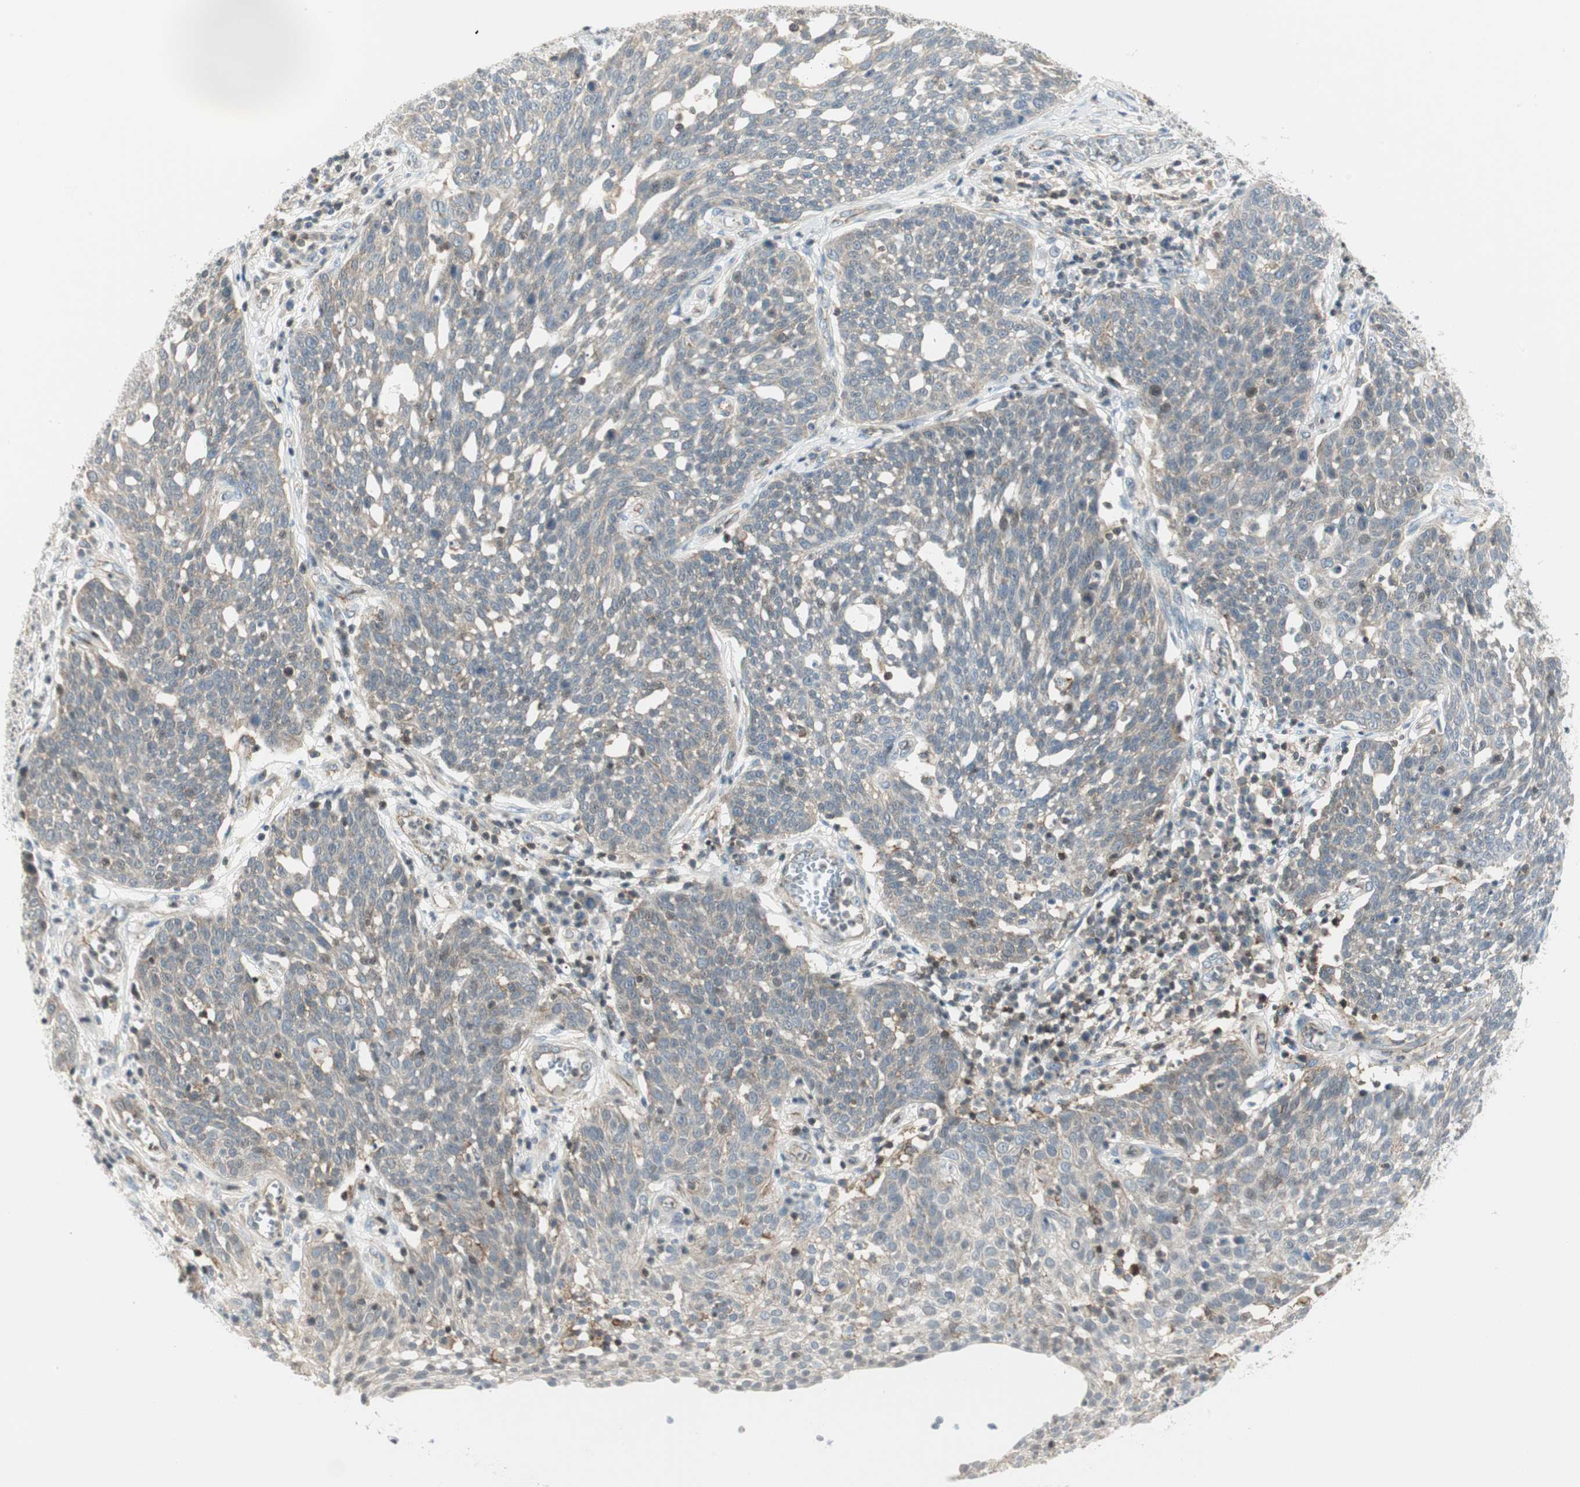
{"staining": {"intensity": "negative", "quantity": "none", "location": "none"}, "tissue": "cervical cancer", "cell_type": "Tumor cells", "image_type": "cancer", "snomed": [{"axis": "morphology", "description": "Squamous cell carcinoma, NOS"}, {"axis": "topography", "description": "Cervix"}], "caption": "The immunohistochemistry (IHC) micrograph has no significant staining in tumor cells of cervical squamous cell carcinoma tissue.", "gene": "PPP1CA", "patient": {"sex": "female", "age": 34}}